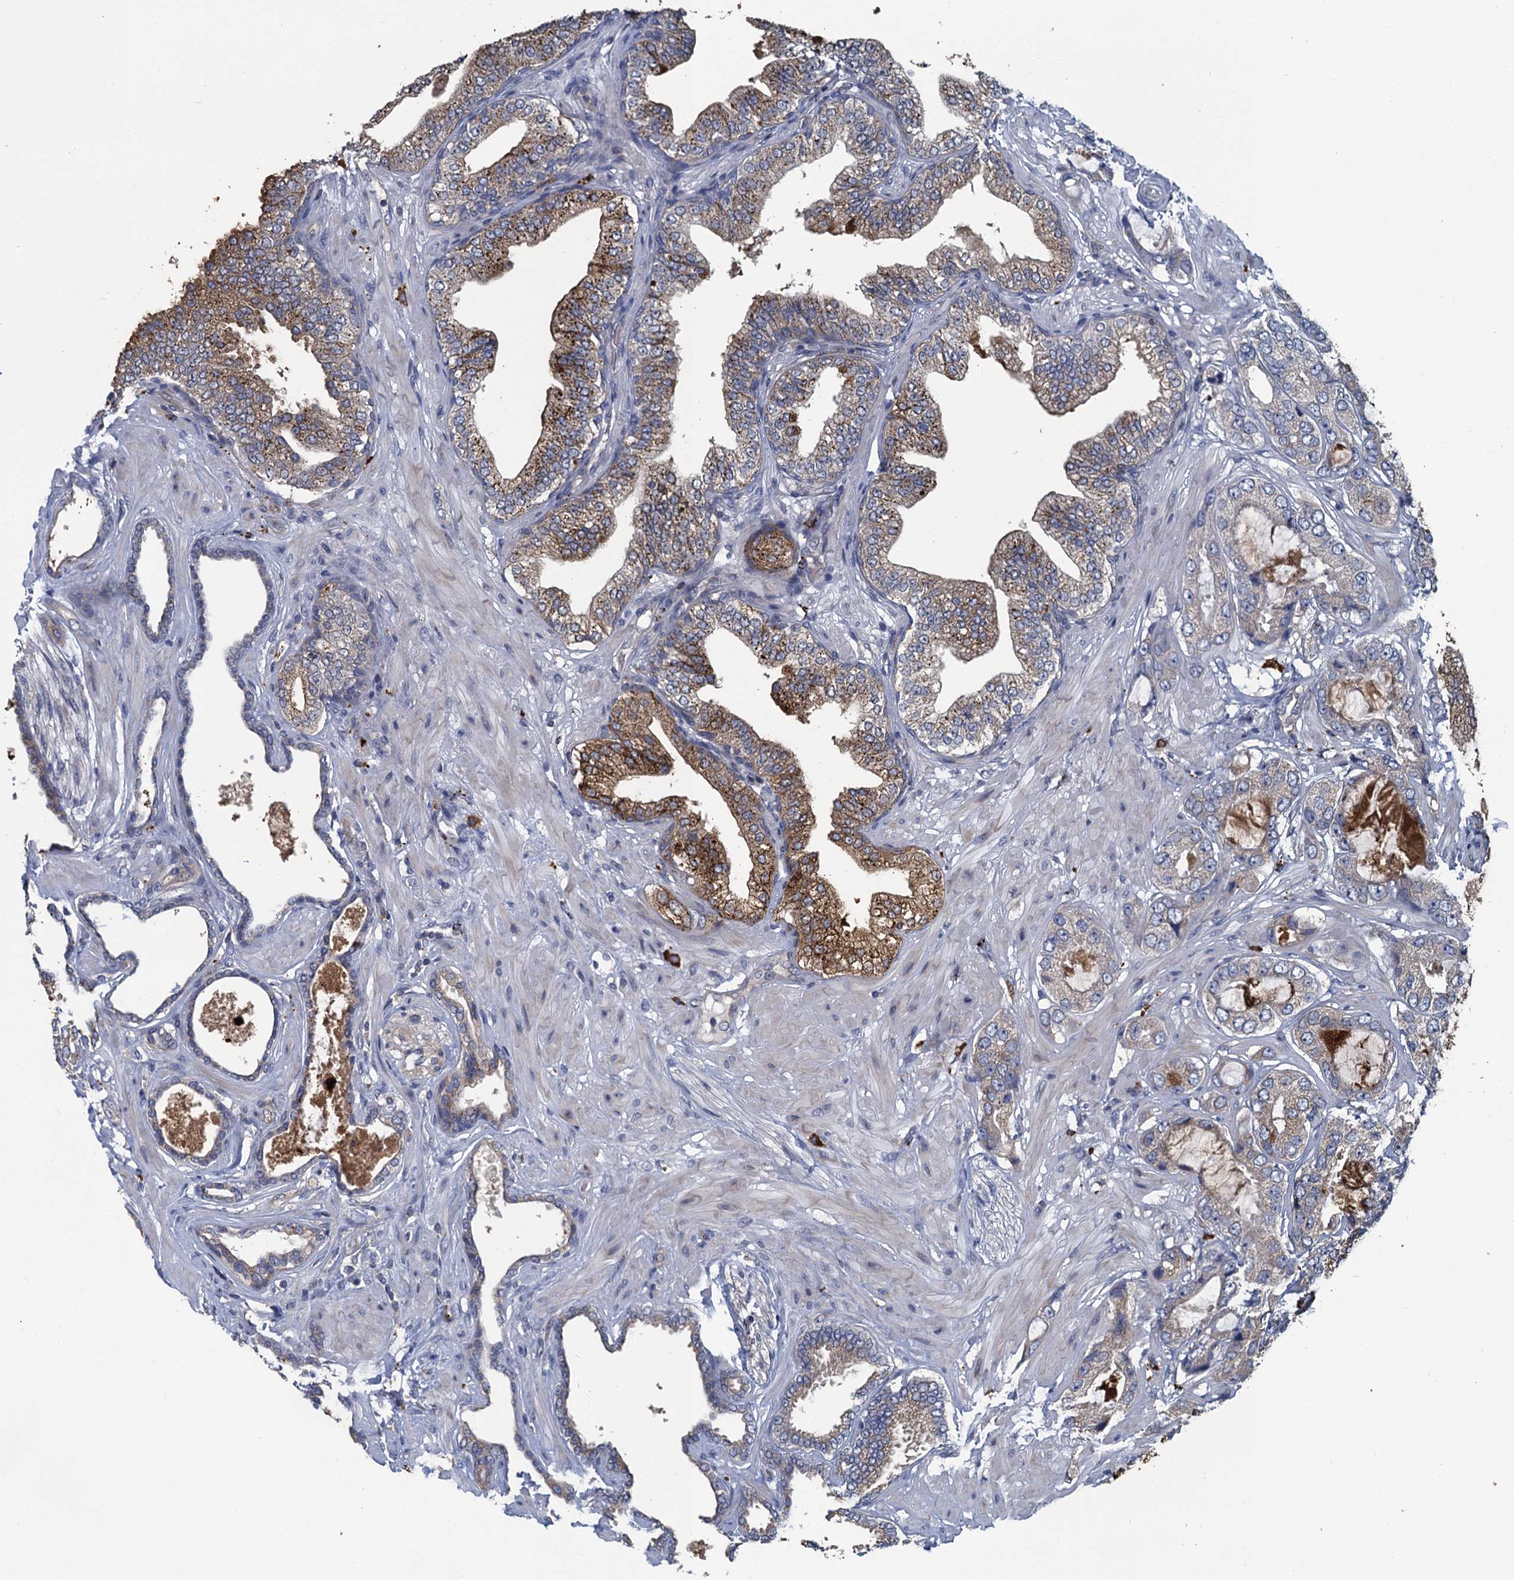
{"staining": {"intensity": "moderate", "quantity": "25%-75%", "location": "cytoplasmic/membranous"}, "tissue": "prostate cancer", "cell_type": "Tumor cells", "image_type": "cancer", "snomed": [{"axis": "morphology", "description": "Adenocarcinoma, High grade"}, {"axis": "topography", "description": "Prostate"}], "caption": "Adenocarcinoma (high-grade) (prostate) stained with DAB (3,3'-diaminobenzidine) immunohistochemistry shows medium levels of moderate cytoplasmic/membranous expression in about 25%-75% of tumor cells. The staining was performed using DAB to visualize the protein expression in brown, while the nuclei were stained in blue with hematoxylin (Magnification: 20x).", "gene": "KBTBD8", "patient": {"sex": "male", "age": 59}}